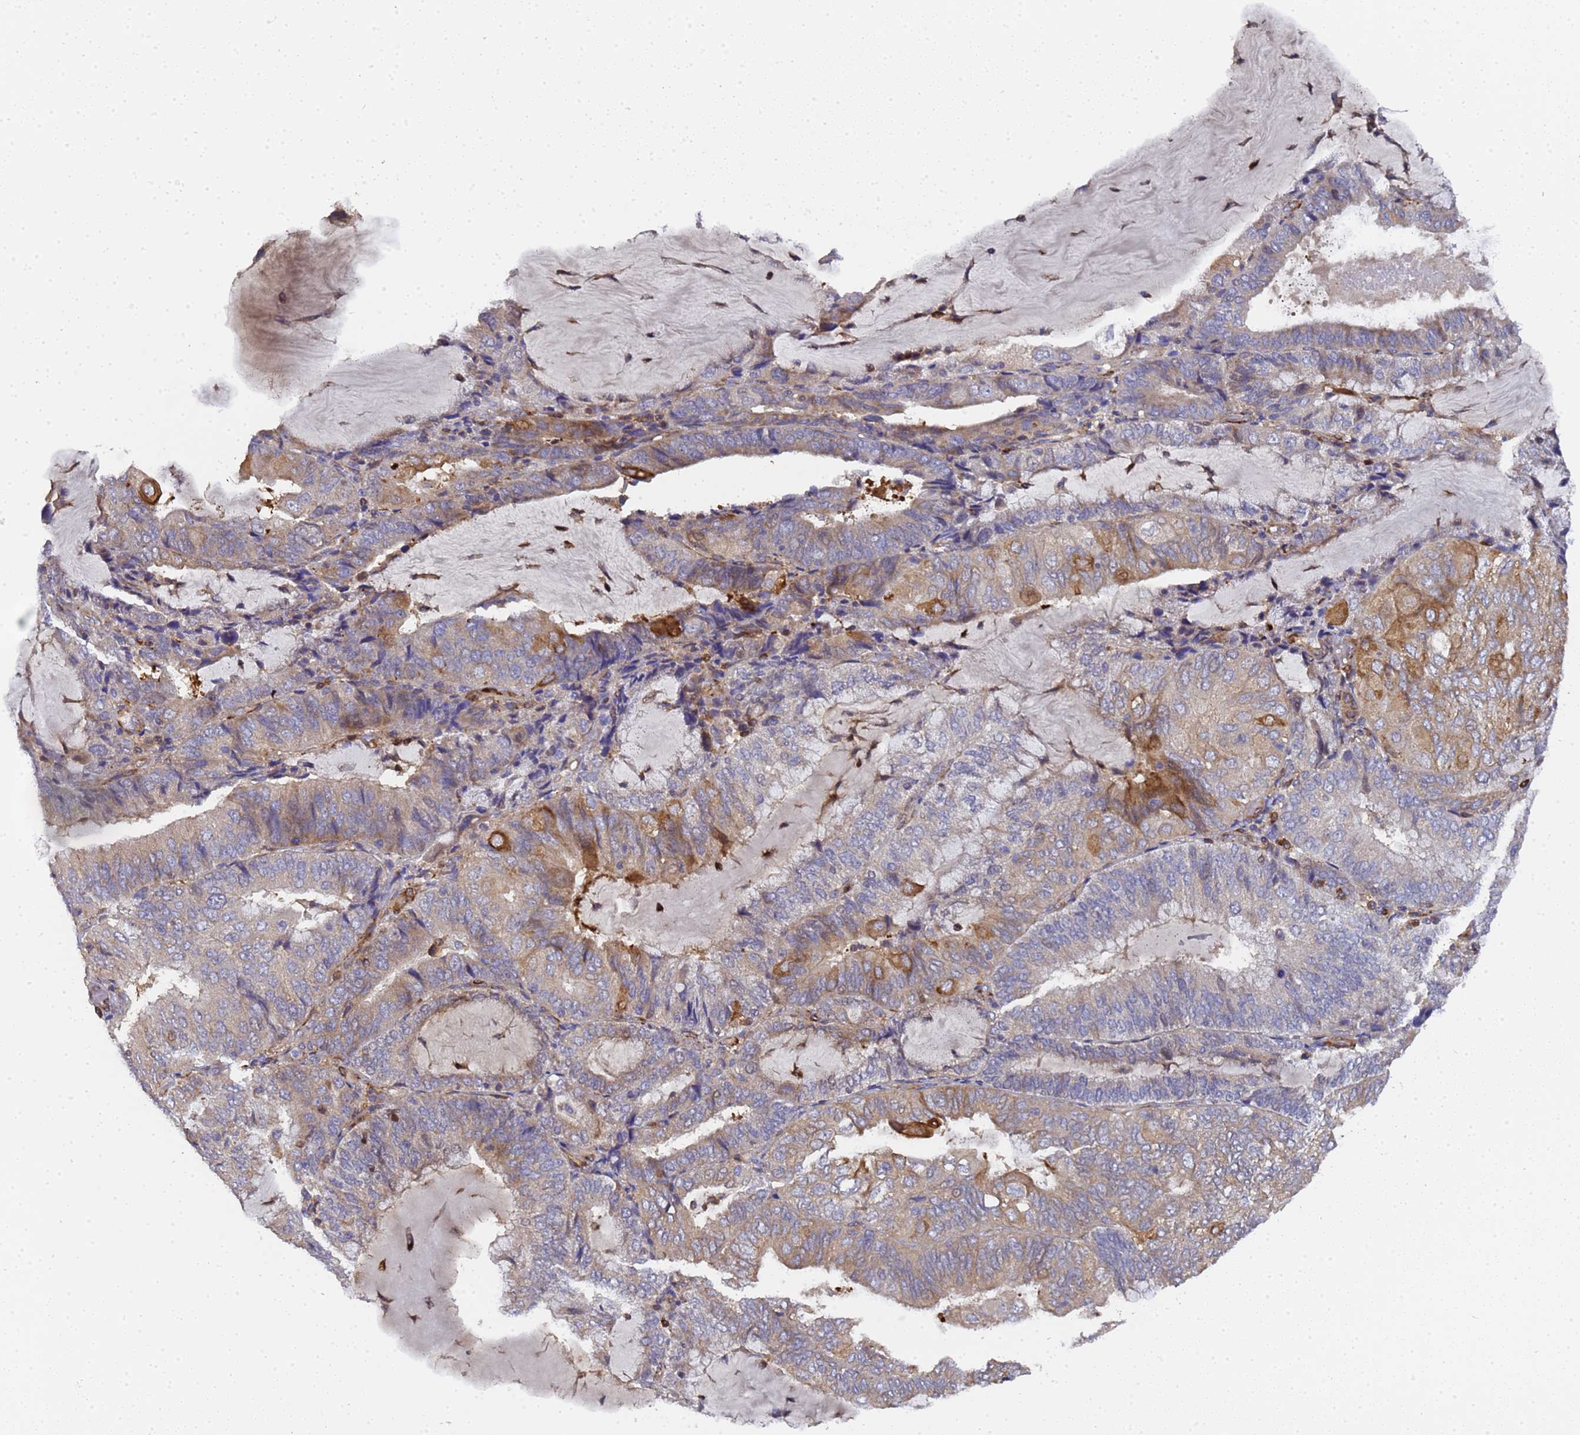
{"staining": {"intensity": "moderate", "quantity": "<25%", "location": "cytoplasmic/membranous"}, "tissue": "endometrial cancer", "cell_type": "Tumor cells", "image_type": "cancer", "snomed": [{"axis": "morphology", "description": "Adenocarcinoma, NOS"}, {"axis": "topography", "description": "Endometrium"}], "caption": "About <25% of tumor cells in endometrial cancer (adenocarcinoma) reveal moderate cytoplasmic/membranous protein expression as visualized by brown immunohistochemical staining.", "gene": "MOCS1", "patient": {"sex": "female", "age": 81}}